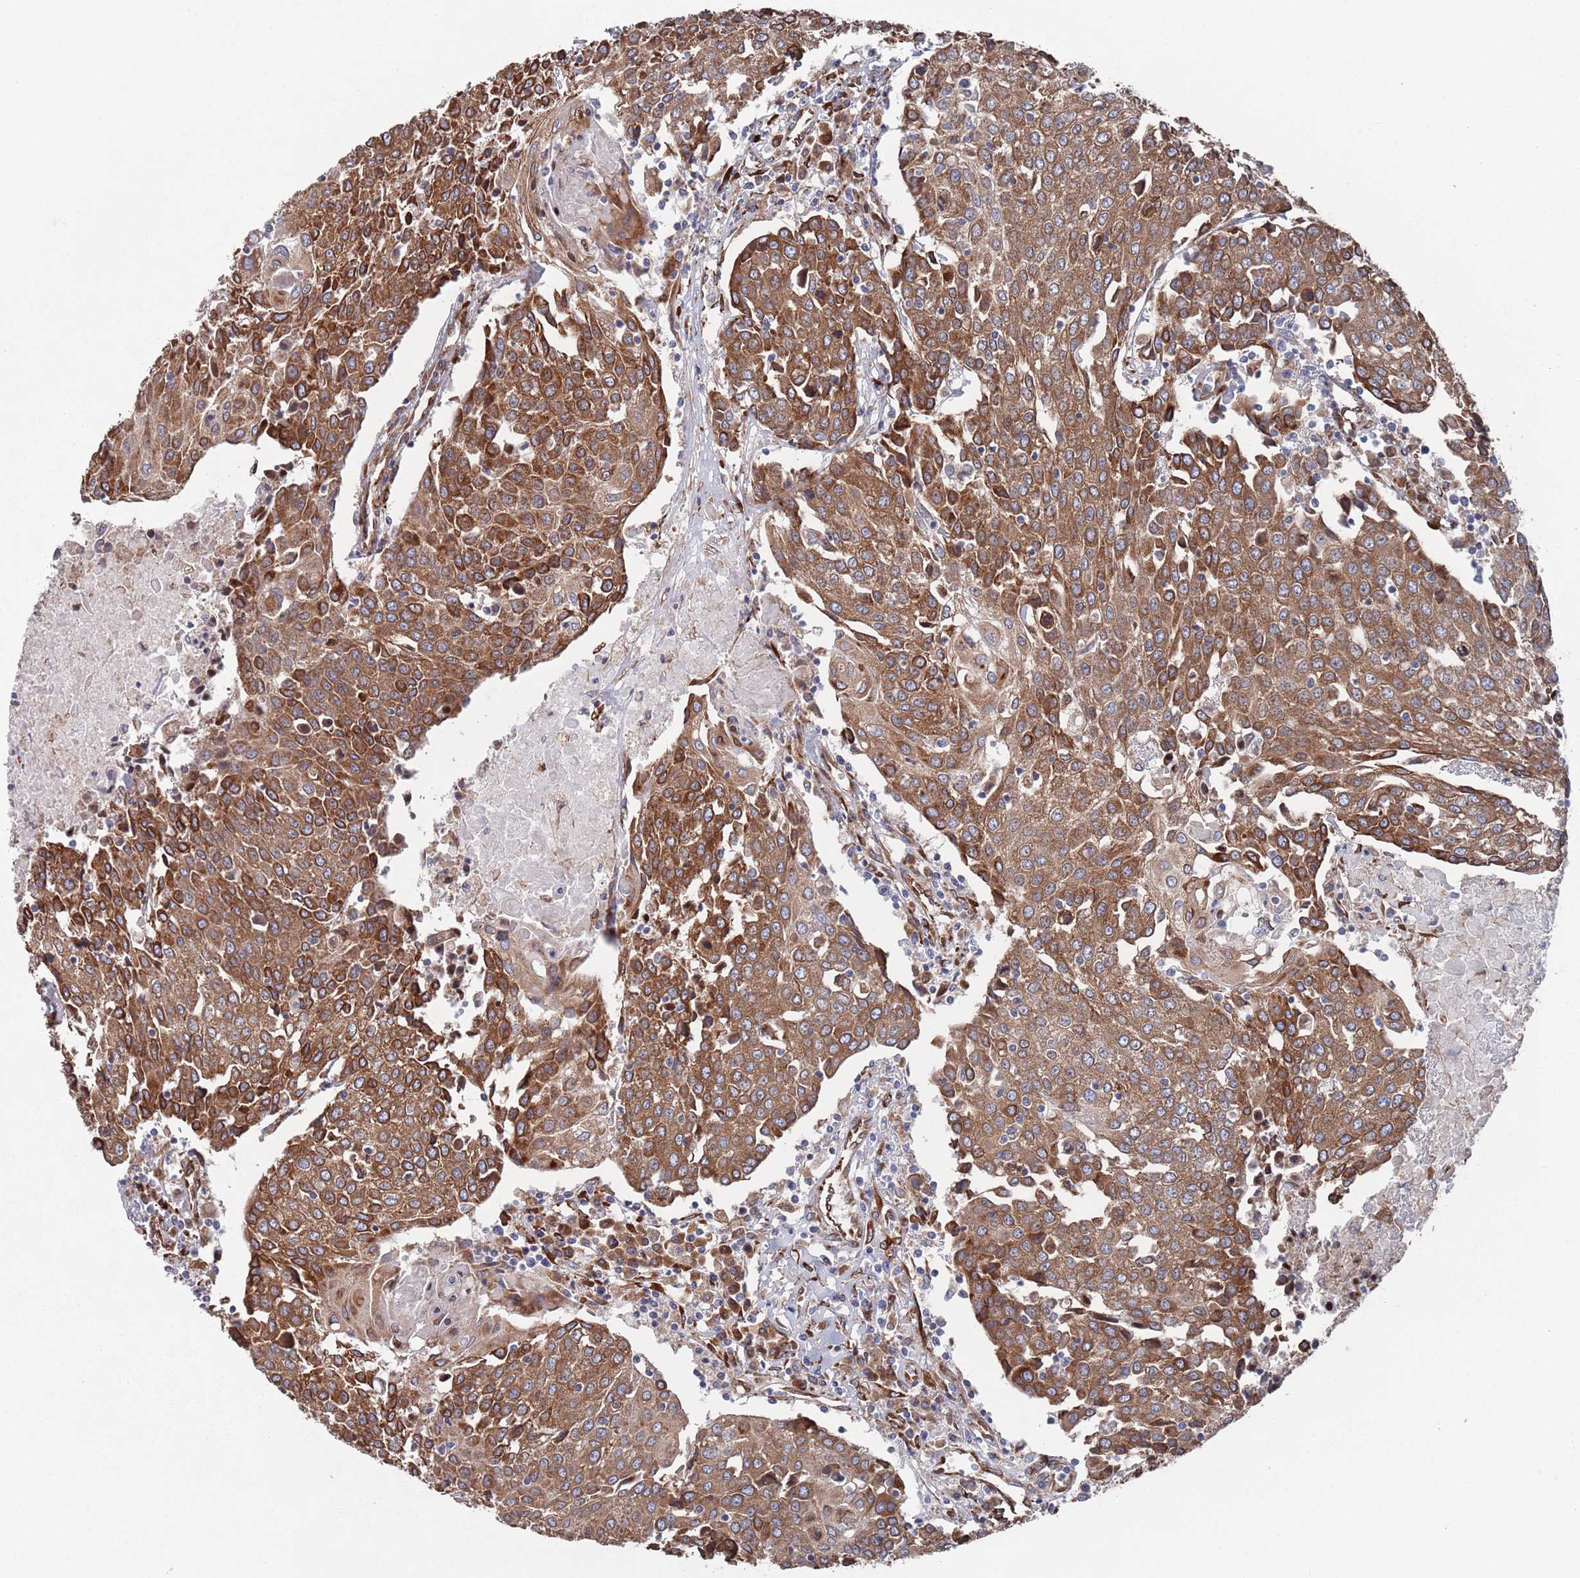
{"staining": {"intensity": "strong", "quantity": ">75%", "location": "cytoplasmic/membranous"}, "tissue": "urothelial cancer", "cell_type": "Tumor cells", "image_type": "cancer", "snomed": [{"axis": "morphology", "description": "Urothelial carcinoma, High grade"}, {"axis": "topography", "description": "Urinary bladder"}], "caption": "About >75% of tumor cells in urothelial carcinoma (high-grade) display strong cytoplasmic/membranous protein positivity as visualized by brown immunohistochemical staining.", "gene": "CCDC106", "patient": {"sex": "female", "age": 85}}